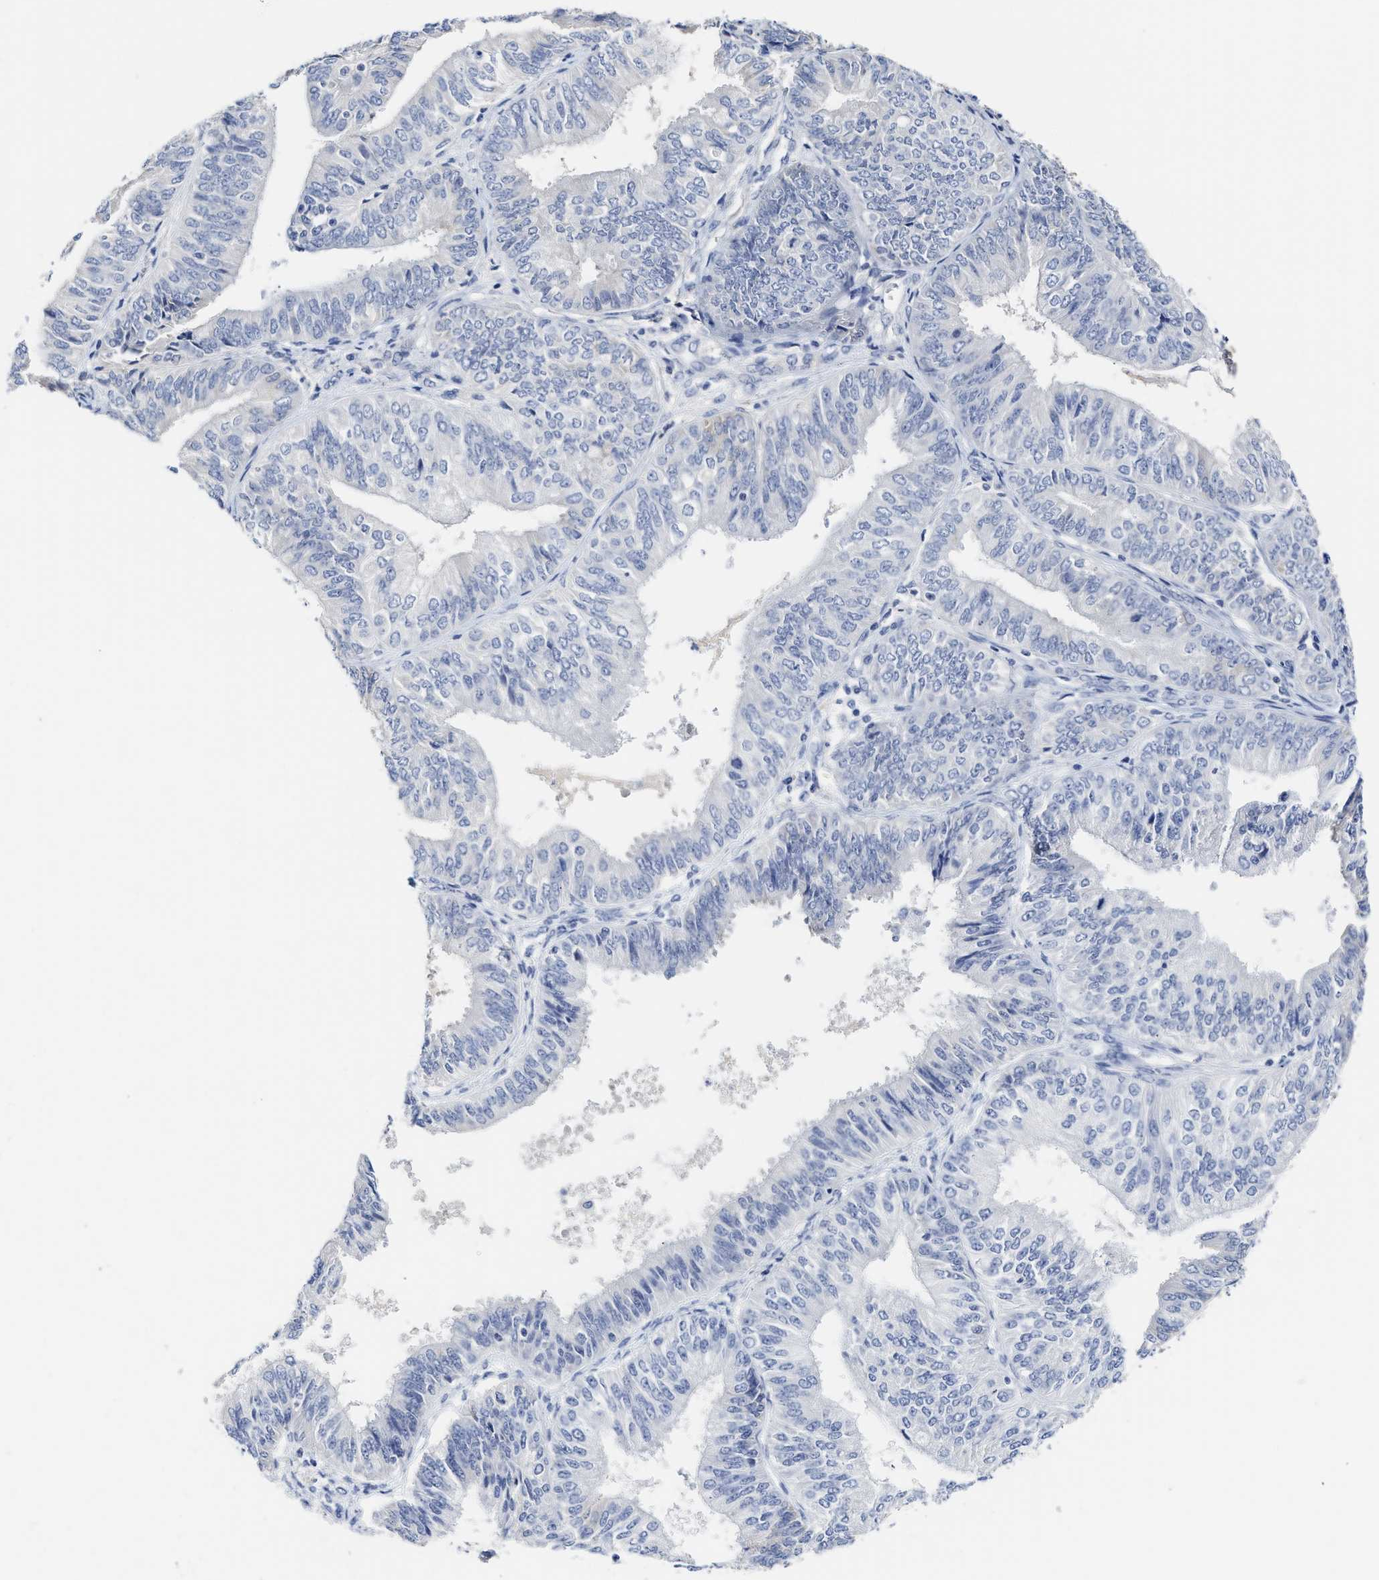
{"staining": {"intensity": "negative", "quantity": "none", "location": "none"}, "tissue": "endometrial cancer", "cell_type": "Tumor cells", "image_type": "cancer", "snomed": [{"axis": "morphology", "description": "Adenocarcinoma, NOS"}, {"axis": "topography", "description": "Endometrium"}], "caption": "Immunohistochemistry (IHC) histopathology image of neoplastic tissue: human endometrial cancer (adenocarcinoma) stained with DAB (3,3'-diaminobenzidine) demonstrates no significant protein positivity in tumor cells.", "gene": "C2", "patient": {"sex": "female", "age": 58}}